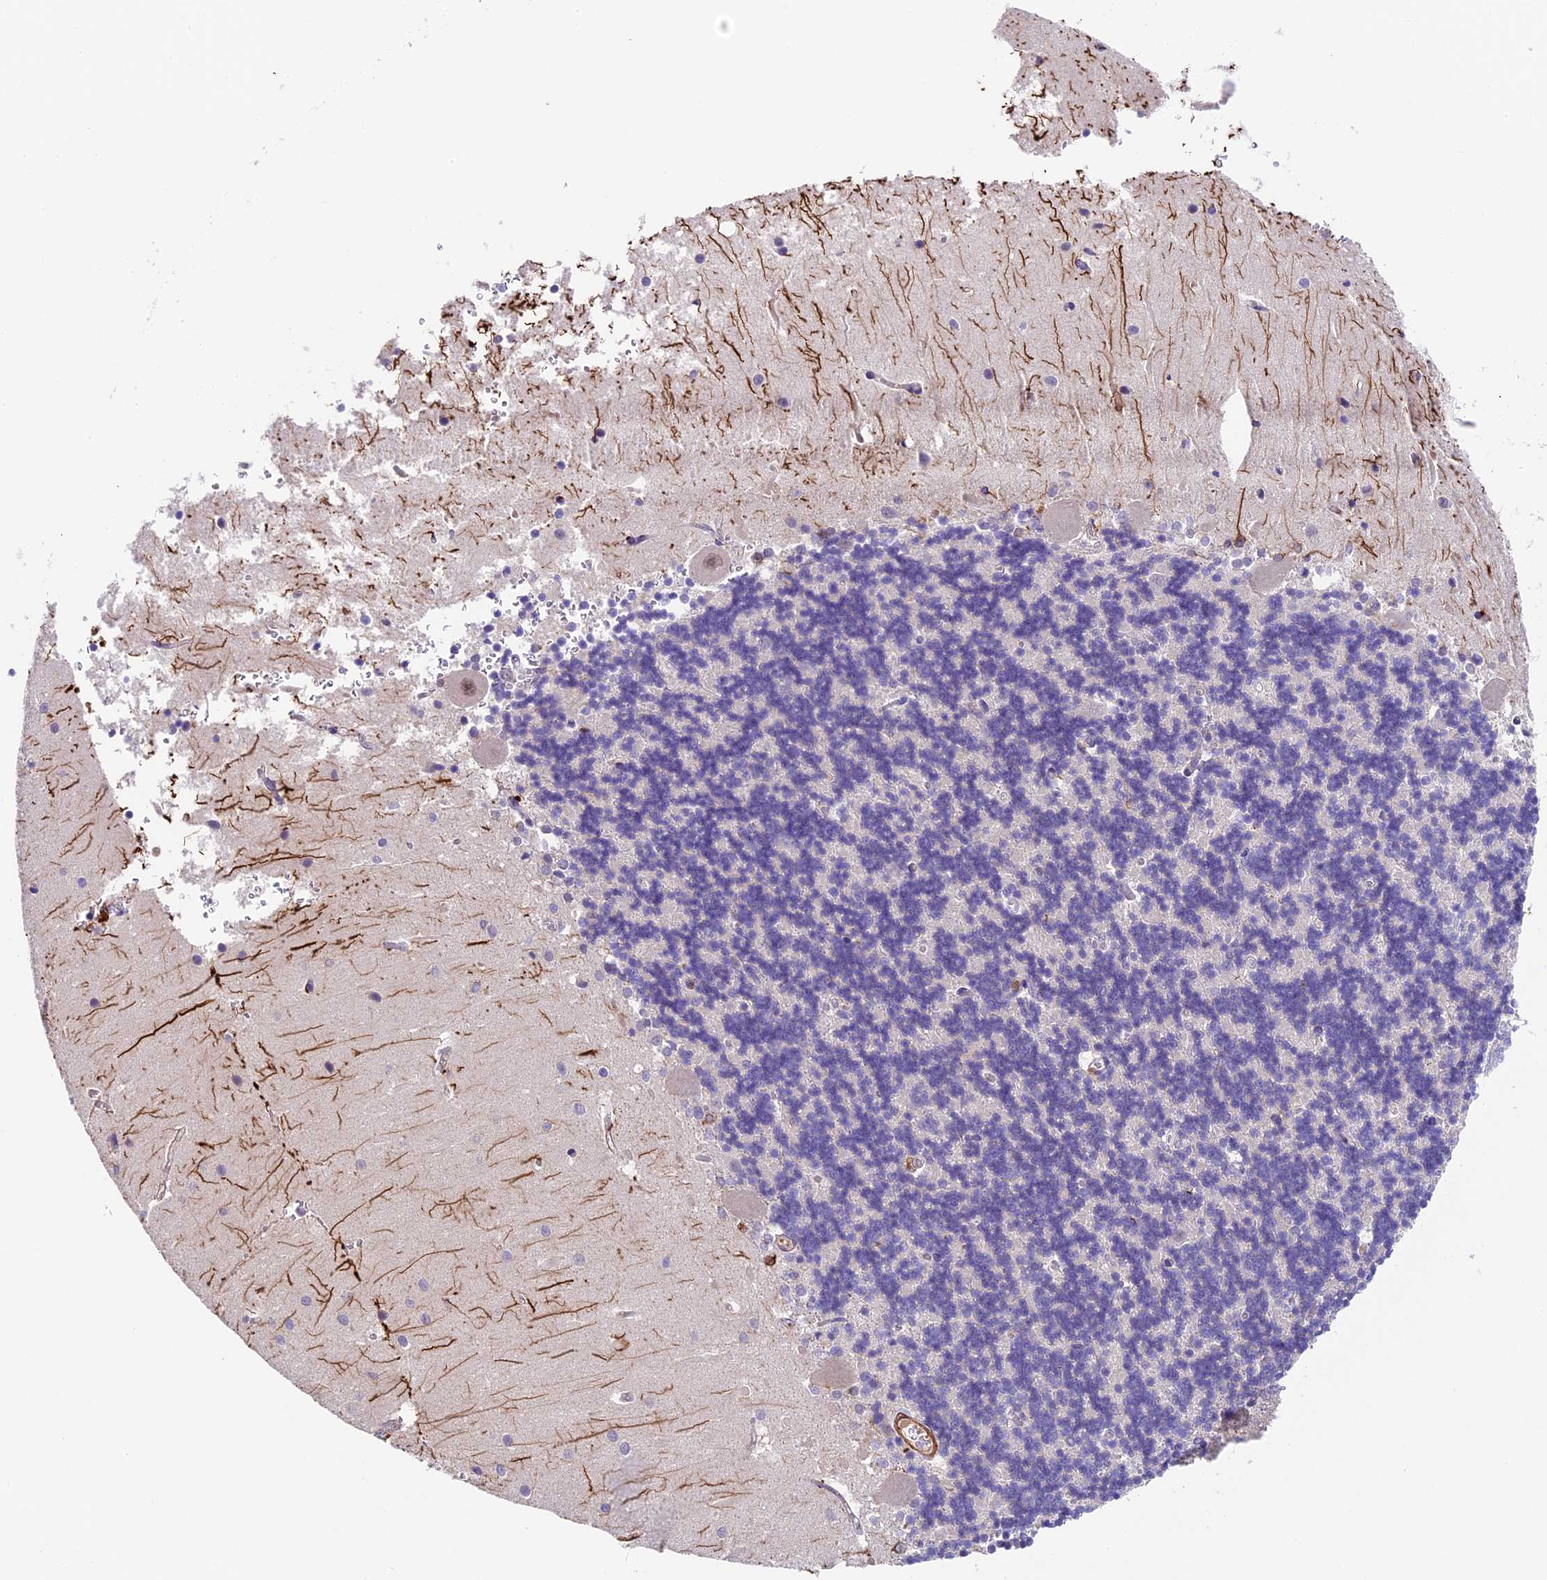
{"staining": {"intensity": "negative", "quantity": "none", "location": "none"}, "tissue": "cerebellum", "cell_type": "Cells in granular layer", "image_type": "normal", "snomed": [{"axis": "morphology", "description": "Normal tissue, NOS"}, {"axis": "topography", "description": "Cerebellum"}], "caption": "A micrograph of cerebellum stained for a protein reveals no brown staining in cells in granular layer.", "gene": "TBC1D1", "patient": {"sex": "male", "age": 37}}